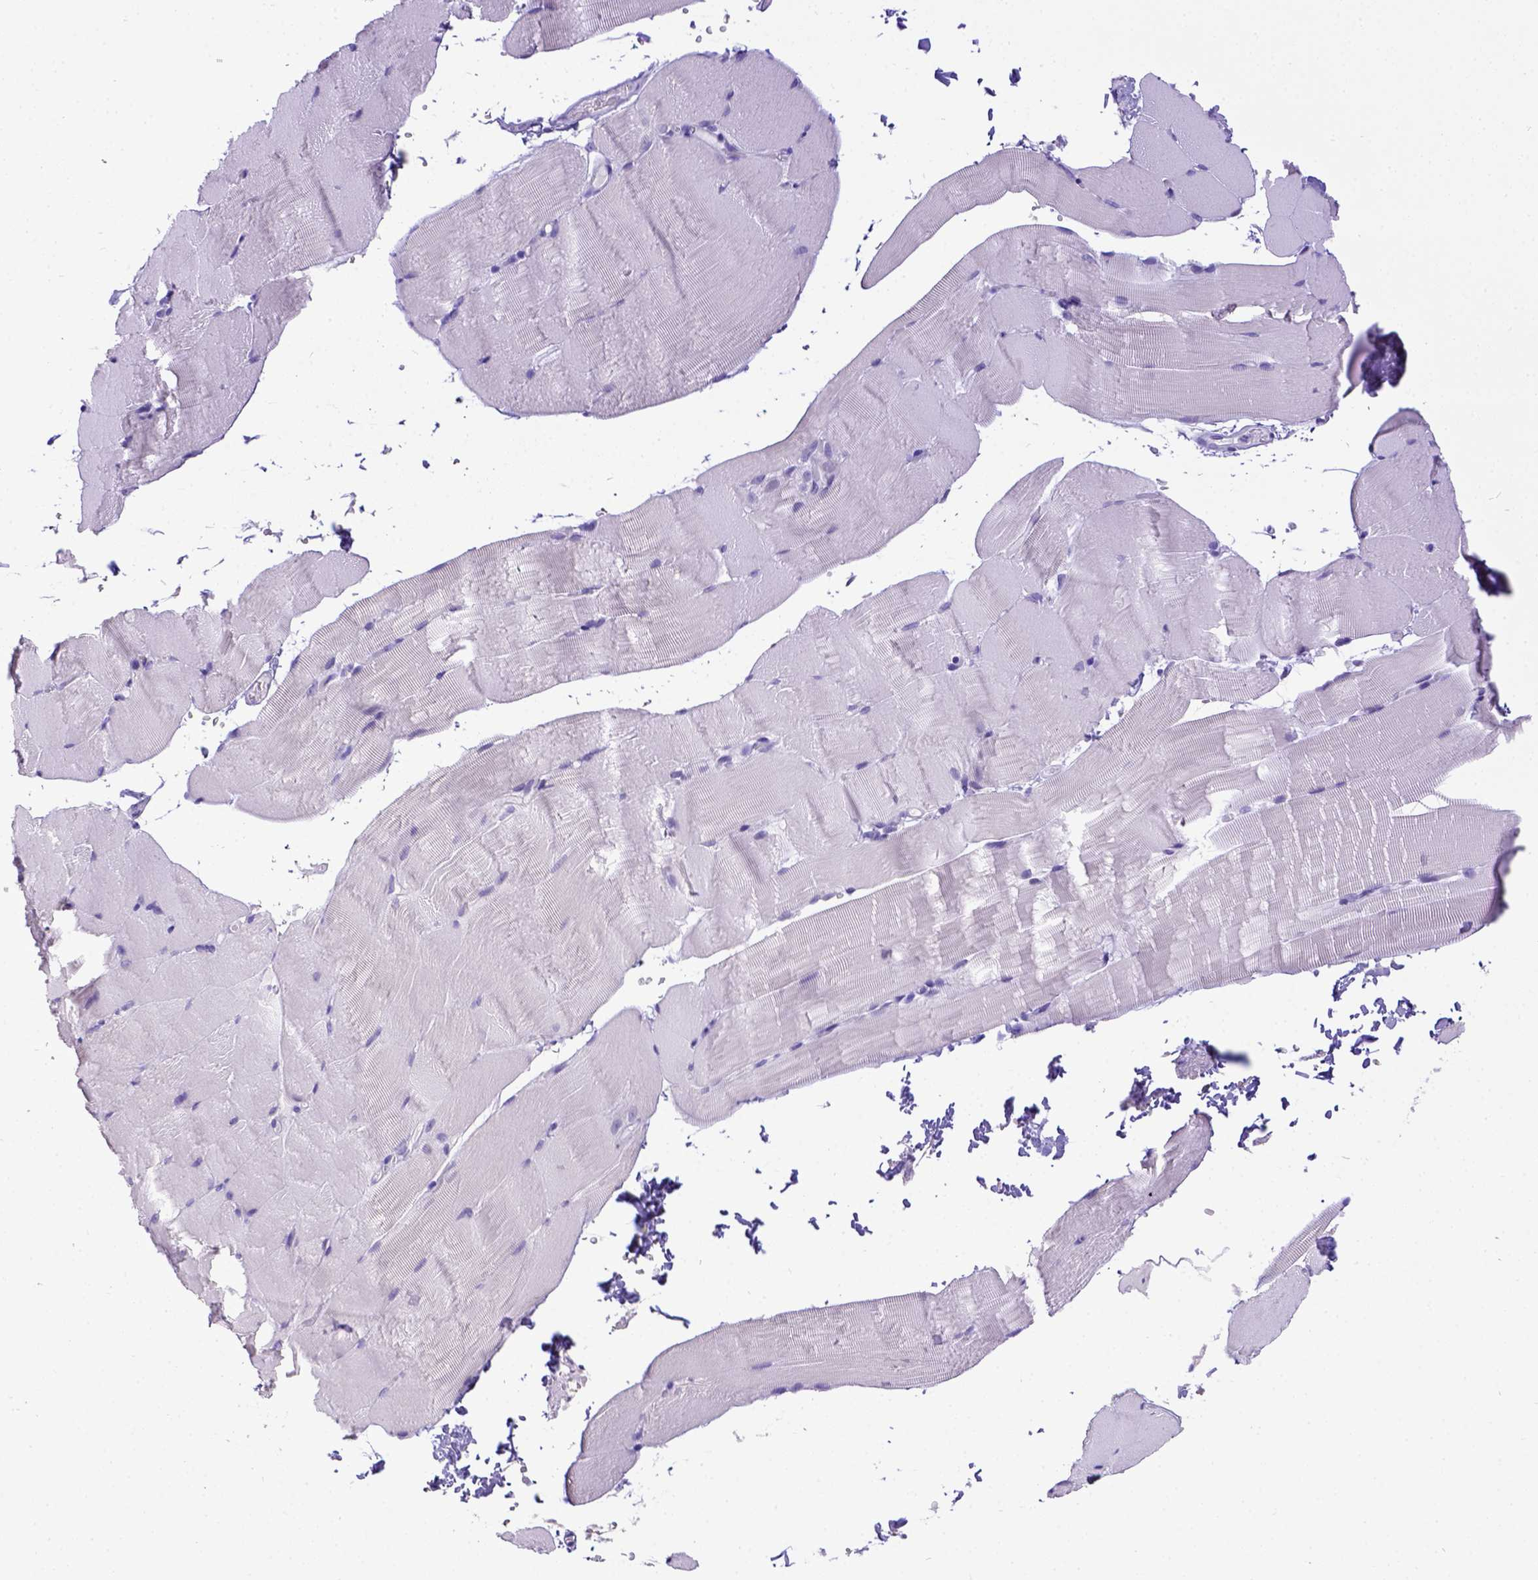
{"staining": {"intensity": "negative", "quantity": "none", "location": "none"}, "tissue": "skeletal muscle", "cell_type": "Myocytes", "image_type": "normal", "snomed": [{"axis": "morphology", "description": "Normal tissue, NOS"}, {"axis": "topography", "description": "Skeletal muscle"}], "caption": "Immunohistochemistry (IHC) of normal human skeletal muscle displays no staining in myocytes. Brightfield microscopy of IHC stained with DAB (brown) and hematoxylin (blue), captured at high magnification.", "gene": "ESR1", "patient": {"sex": "female", "age": 37}}